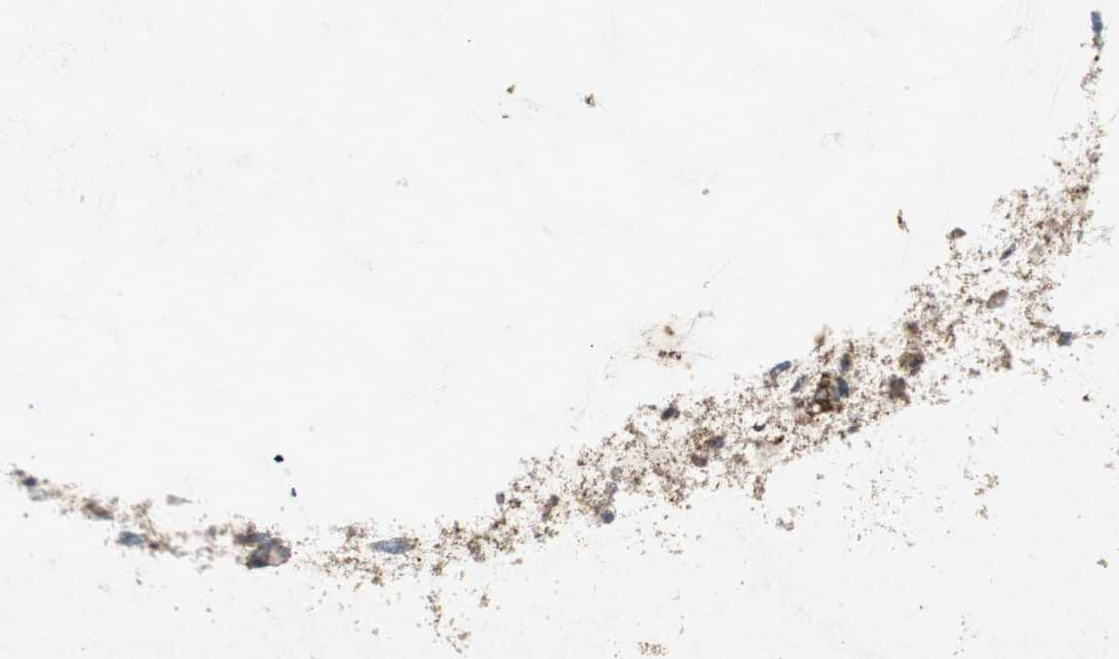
{"staining": {"intensity": "negative", "quantity": "none", "location": "none"}, "tissue": "ovarian cancer", "cell_type": "Tumor cells", "image_type": "cancer", "snomed": [{"axis": "morphology", "description": "Cystadenocarcinoma, mucinous, NOS"}, {"axis": "topography", "description": "Ovary"}], "caption": "The immunohistochemistry image has no significant positivity in tumor cells of ovarian cancer (mucinous cystadenocarcinoma) tissue. (DAB IHC, high magnification).", "gene": "TYROBP", "patient": {"sex": "female", "age": 39}}